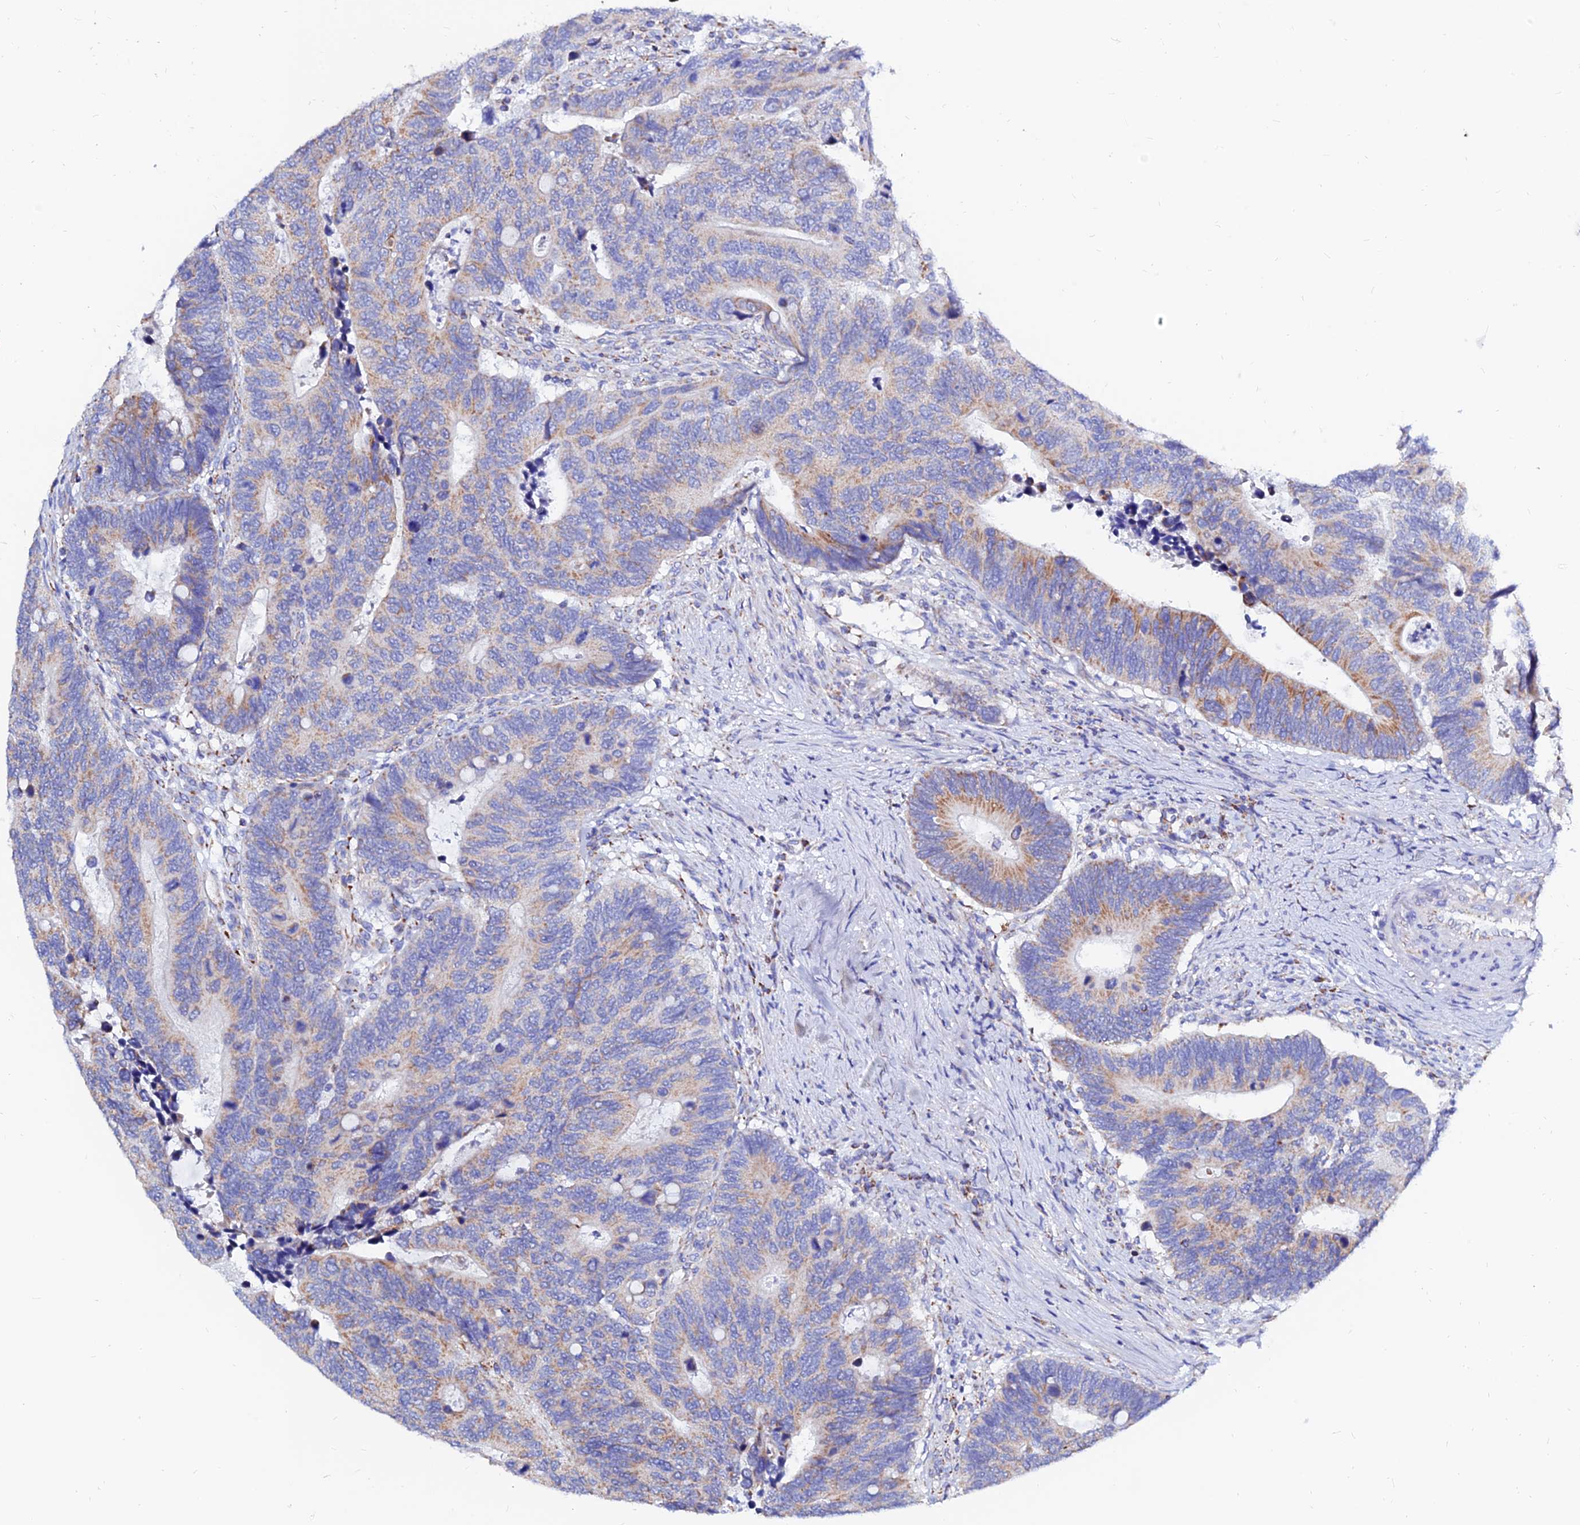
{"staining": {"intensity": "moderate", "quantity": "<25%", "location": "cytoplasmic/membranous"}, "tissue": "colorectal cancer", "cell_type": "Tumor cells", "image_type": "cancer", "snomed": [{"axis": "morphology", "description": "Adenocarcinoma, NOS"}, {"axis": "topography", "description": "Colon"}], "caption": "IHC image of colorectal adenocarcinoma stained for a protein (brown), which demonstrates low levels of moderate cytoplasmic/membranous expression in about <25% of tumor cells.", "gene": "MGST1", "patient": {"sex": "male", "age": 87}}